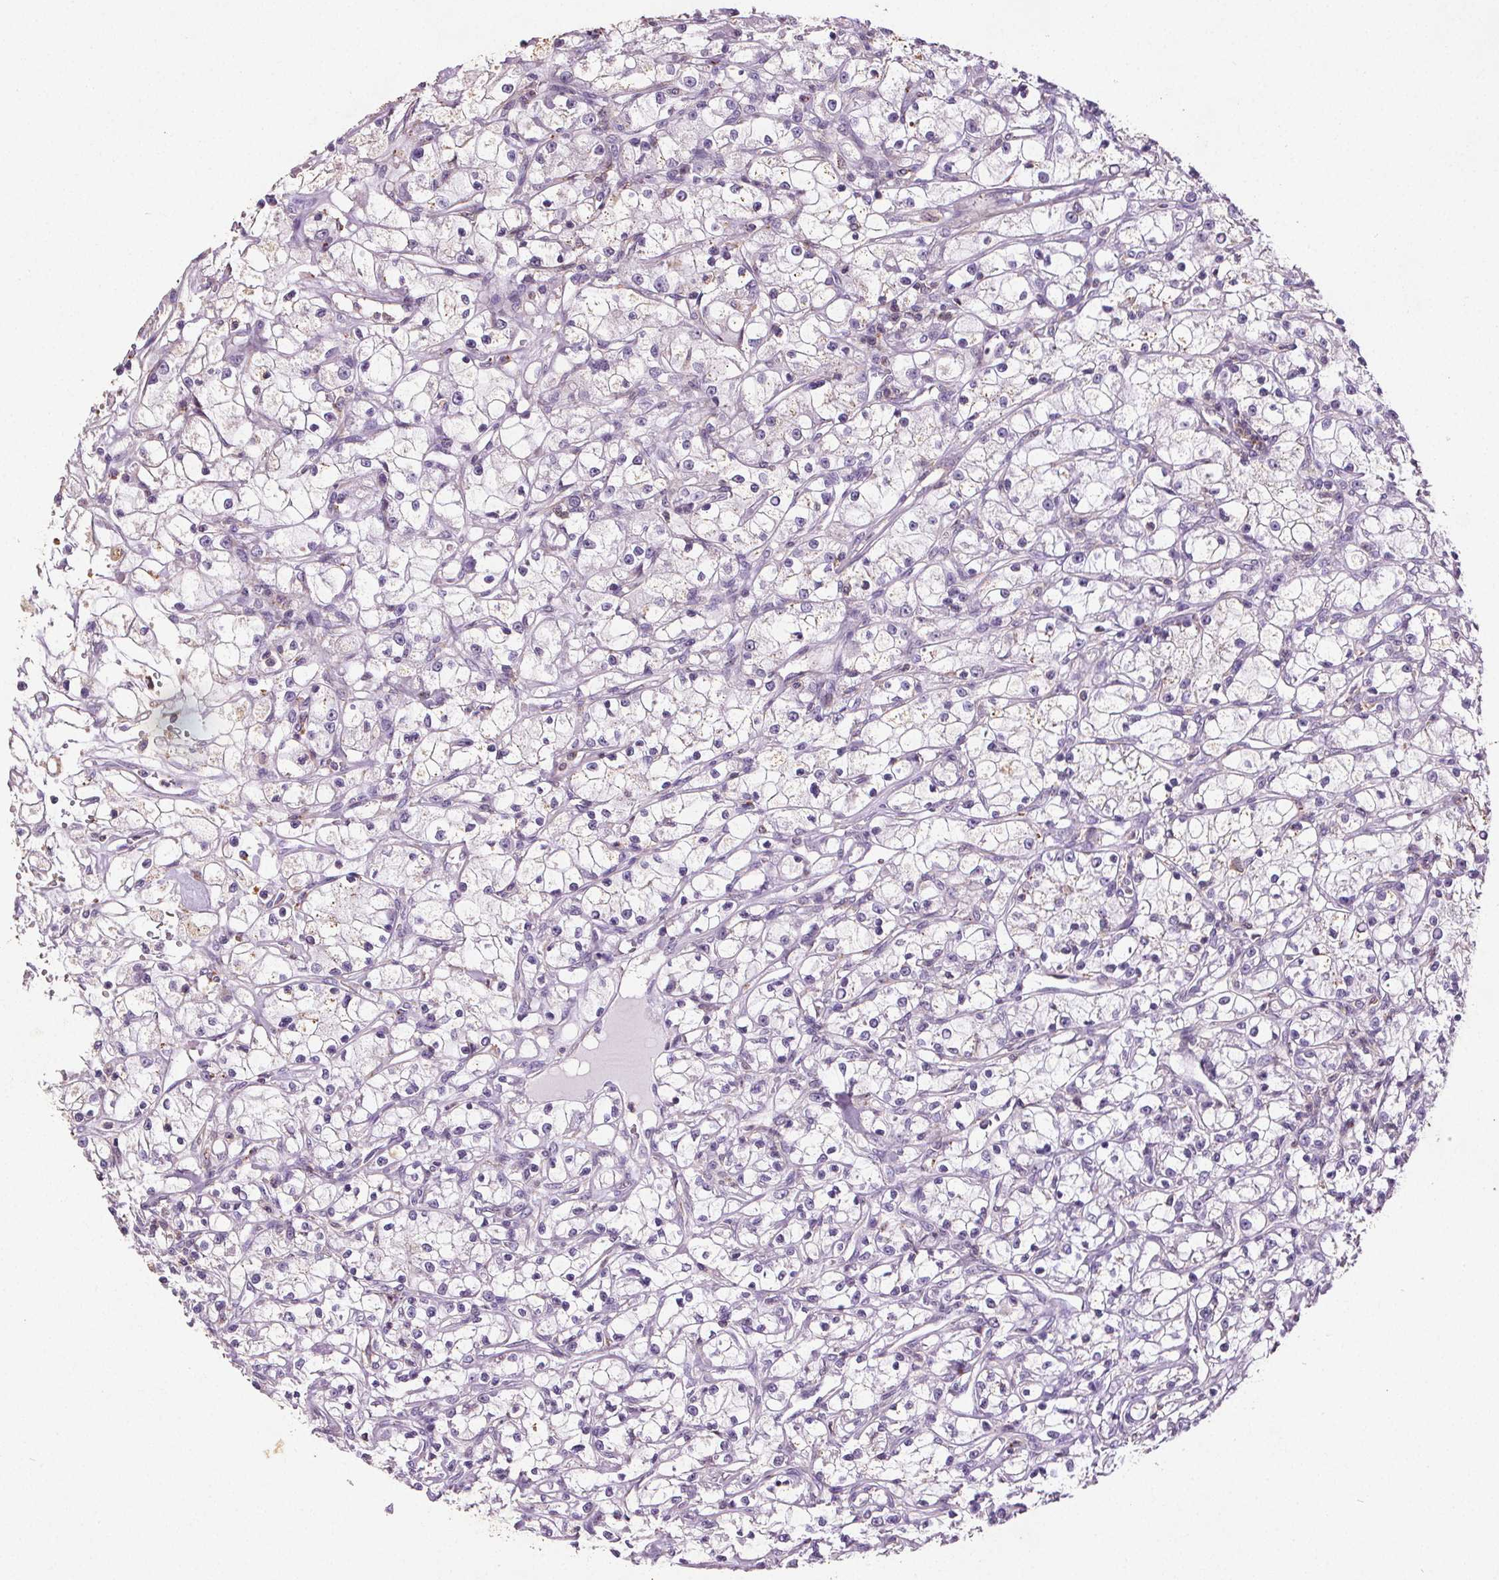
{"staining": {"intensity": "negative", "quantity": "none", "location": "none"}, "tissue": "renal cancer", "cell_type": "Tumor cells", "image_type": "cancer", "snomed": [{"axis": "morphology", "description": "Adenocarcinoma, NOS"}, {"axis": "topography", "description": "Kidney"}], "caption": "There is no significant expression in tumor cells of adenocarcinoma (renal).", "gene": "C19orf84", "patient": {"sex": "female", "age": 59}}